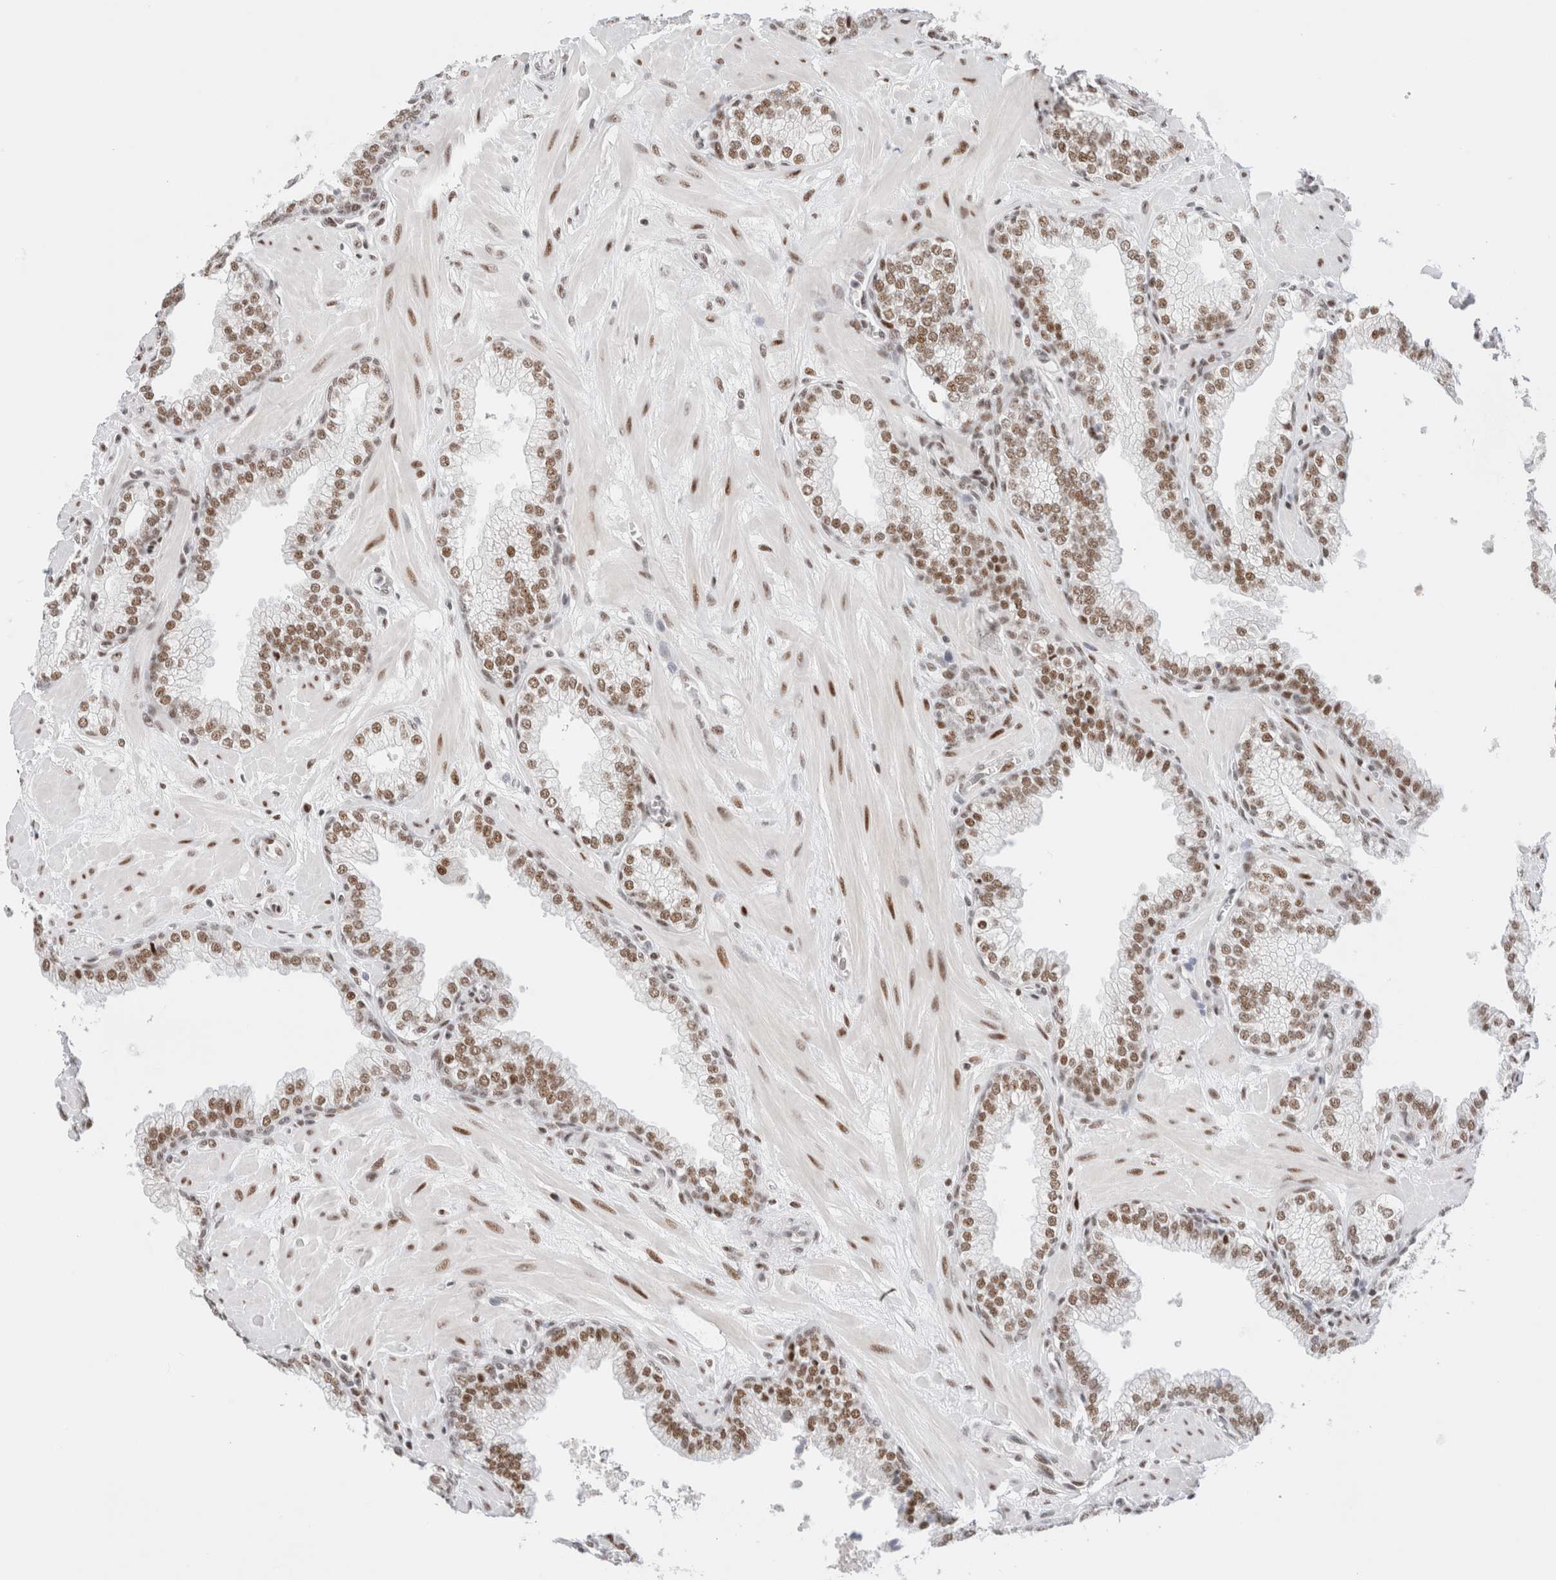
{"staining": {"intensity": "moderate", "quantity": ">75%", "location": "nuclear"}, "tissue": "prostate", "cell_type": "Glandular cells", "image_type": "normal", "snomed": [{"axis": "morphology", "description": "Normal tissue, NOS"}, {"axis": "morphology", "description": "Urothelial carcinoma, Low grade"}, {"axis": "topography", "description": "Urinary bladder"}, {"axis": "topography", "description": "Prostate"}], "caption": "Protein staining of normal prostate displays moderate nuclear expression in about >75% of glandular cells.", "gene": "ZNF282", "patient": {"sex": "male", "age": 60}}